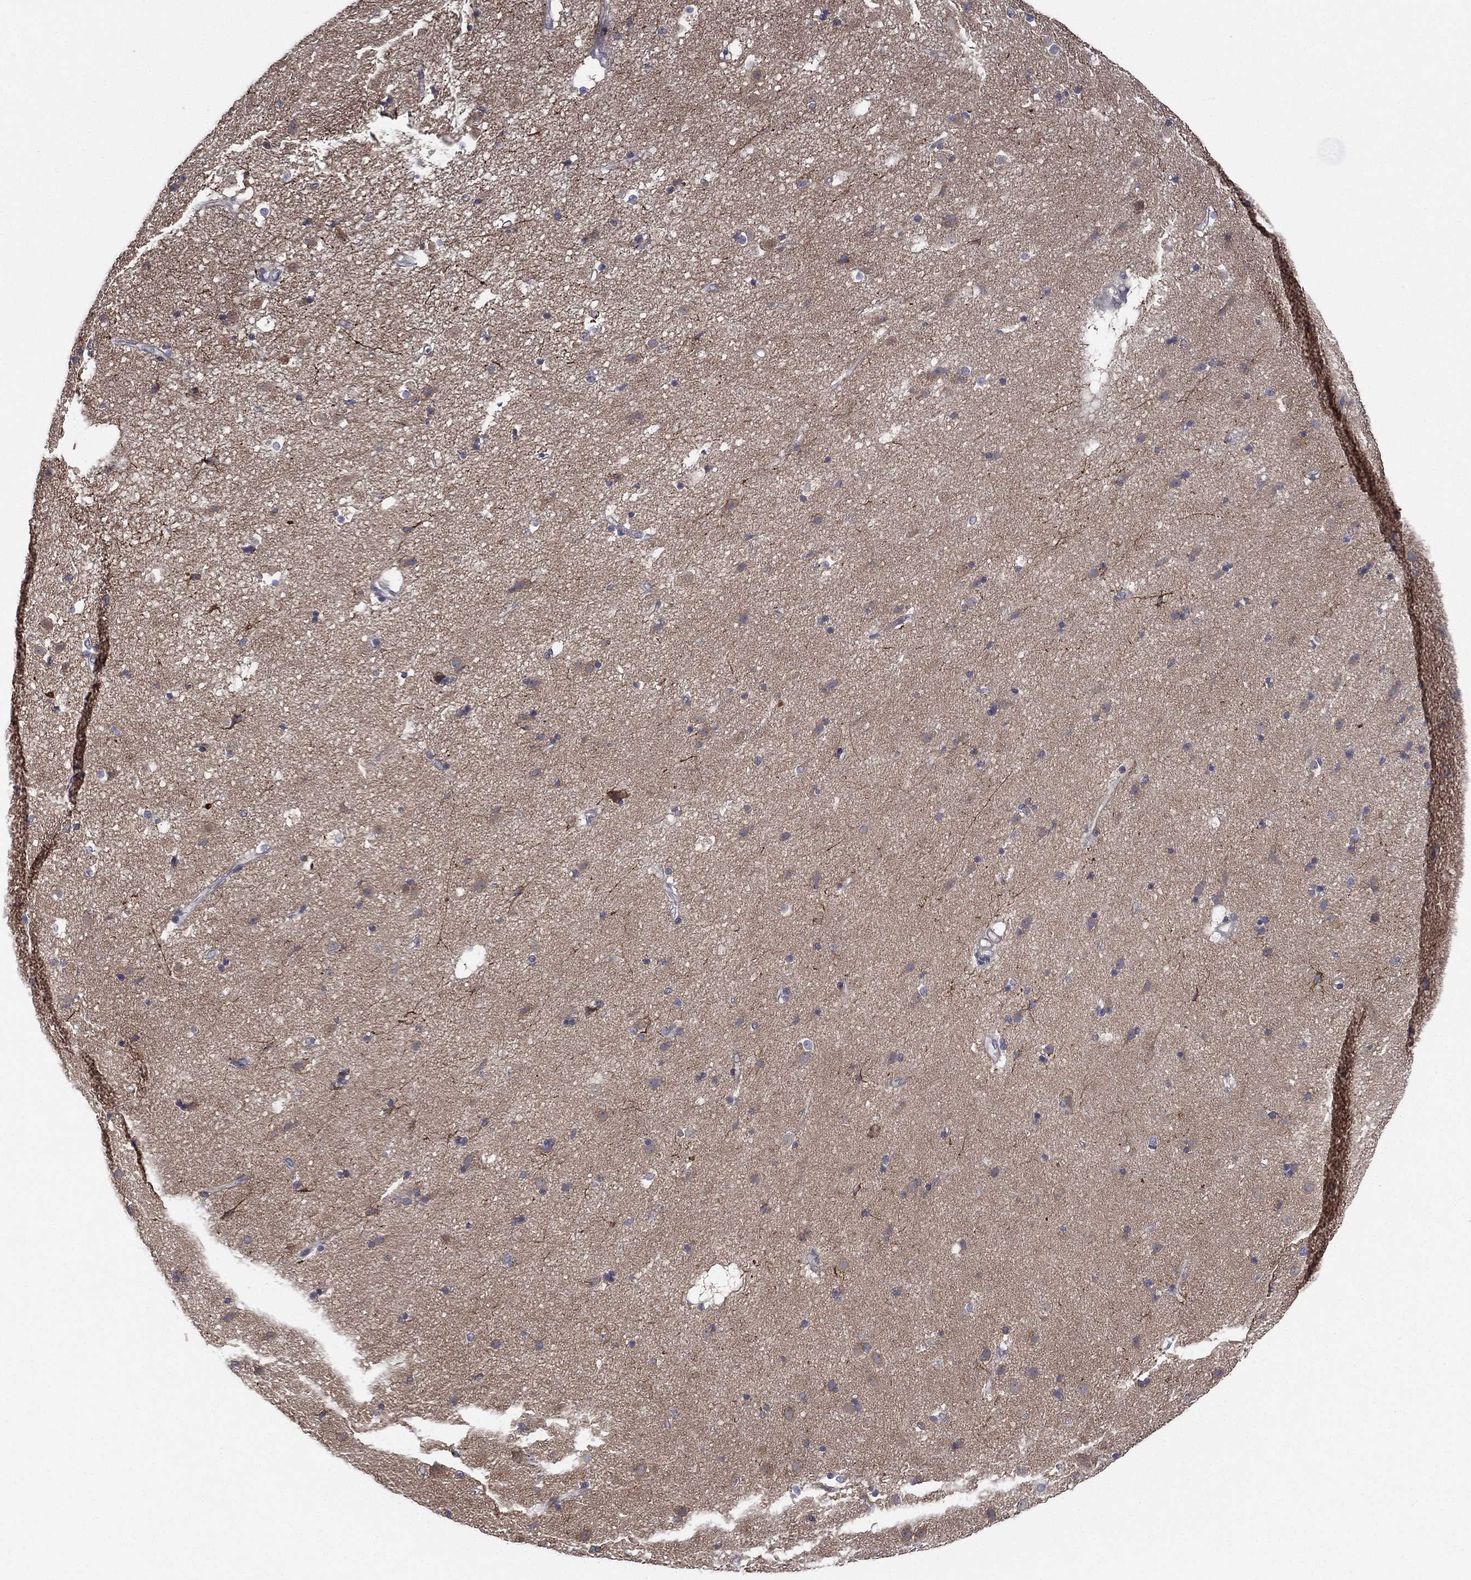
{"staining": {"intensity": "negative", "quantity": "none", "location": "none"}, "tissue": "caudate", "cell_type": "Glial cells", "image_type": "normal", "snomed": [{"axis": "morphology", "description": "Normal tissue, NOS"}, {"axis": "topography", "description": "Lateral ventricle wall"}], "caption": "Immunohistochemistry micrograph of unremarkable caudate stained for a protein (brown), which shows no positivity in glial cells.", "gene": "MPP7", "patient": {"sex": "male", "age": 54}}